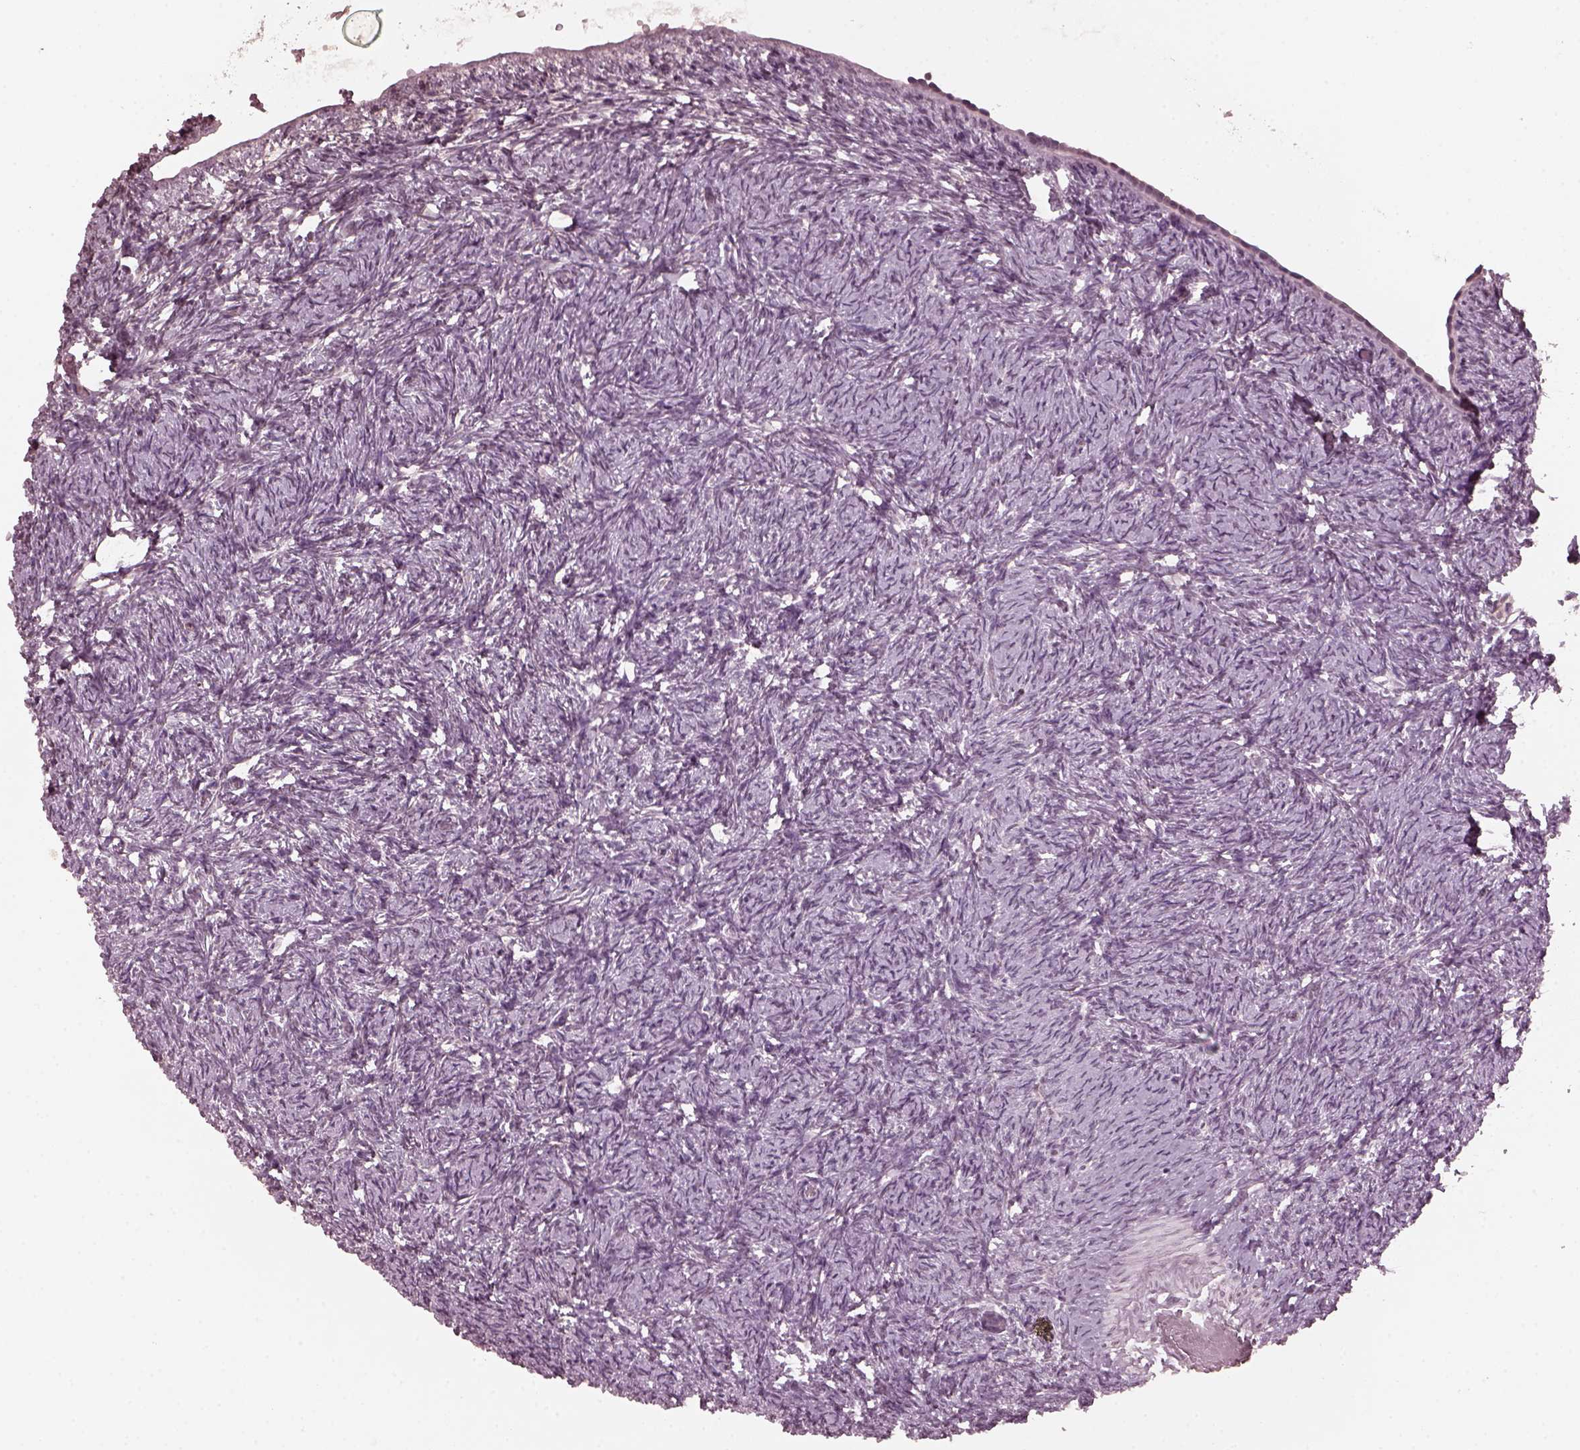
{"staining": {"intensity": "negative", "quantity": "none", "location": "none"}, "tissue": "ovary", "cell_type": "Ovarian stroma cells", "image_type": "normal", "snomed": [{"axis": "morphology", "description": "Normal tissue, NOS"}, {"axis": "topography", "description": "Ovary"}], "caption": "Immunohistochemistry (IHC) image of normal ovary stained for a protein (brown), which exhibits no positivity in ovarian stroma cells. (Stains: DAB (3,3'-diaminobenzidine) immunohistochemistry (IHC) with hematoxylin counter stain, Microscopy: brightfield microscopy at high magnification).", "gene": "KRT79", "patient": {"sex": "female", "age": 39}}